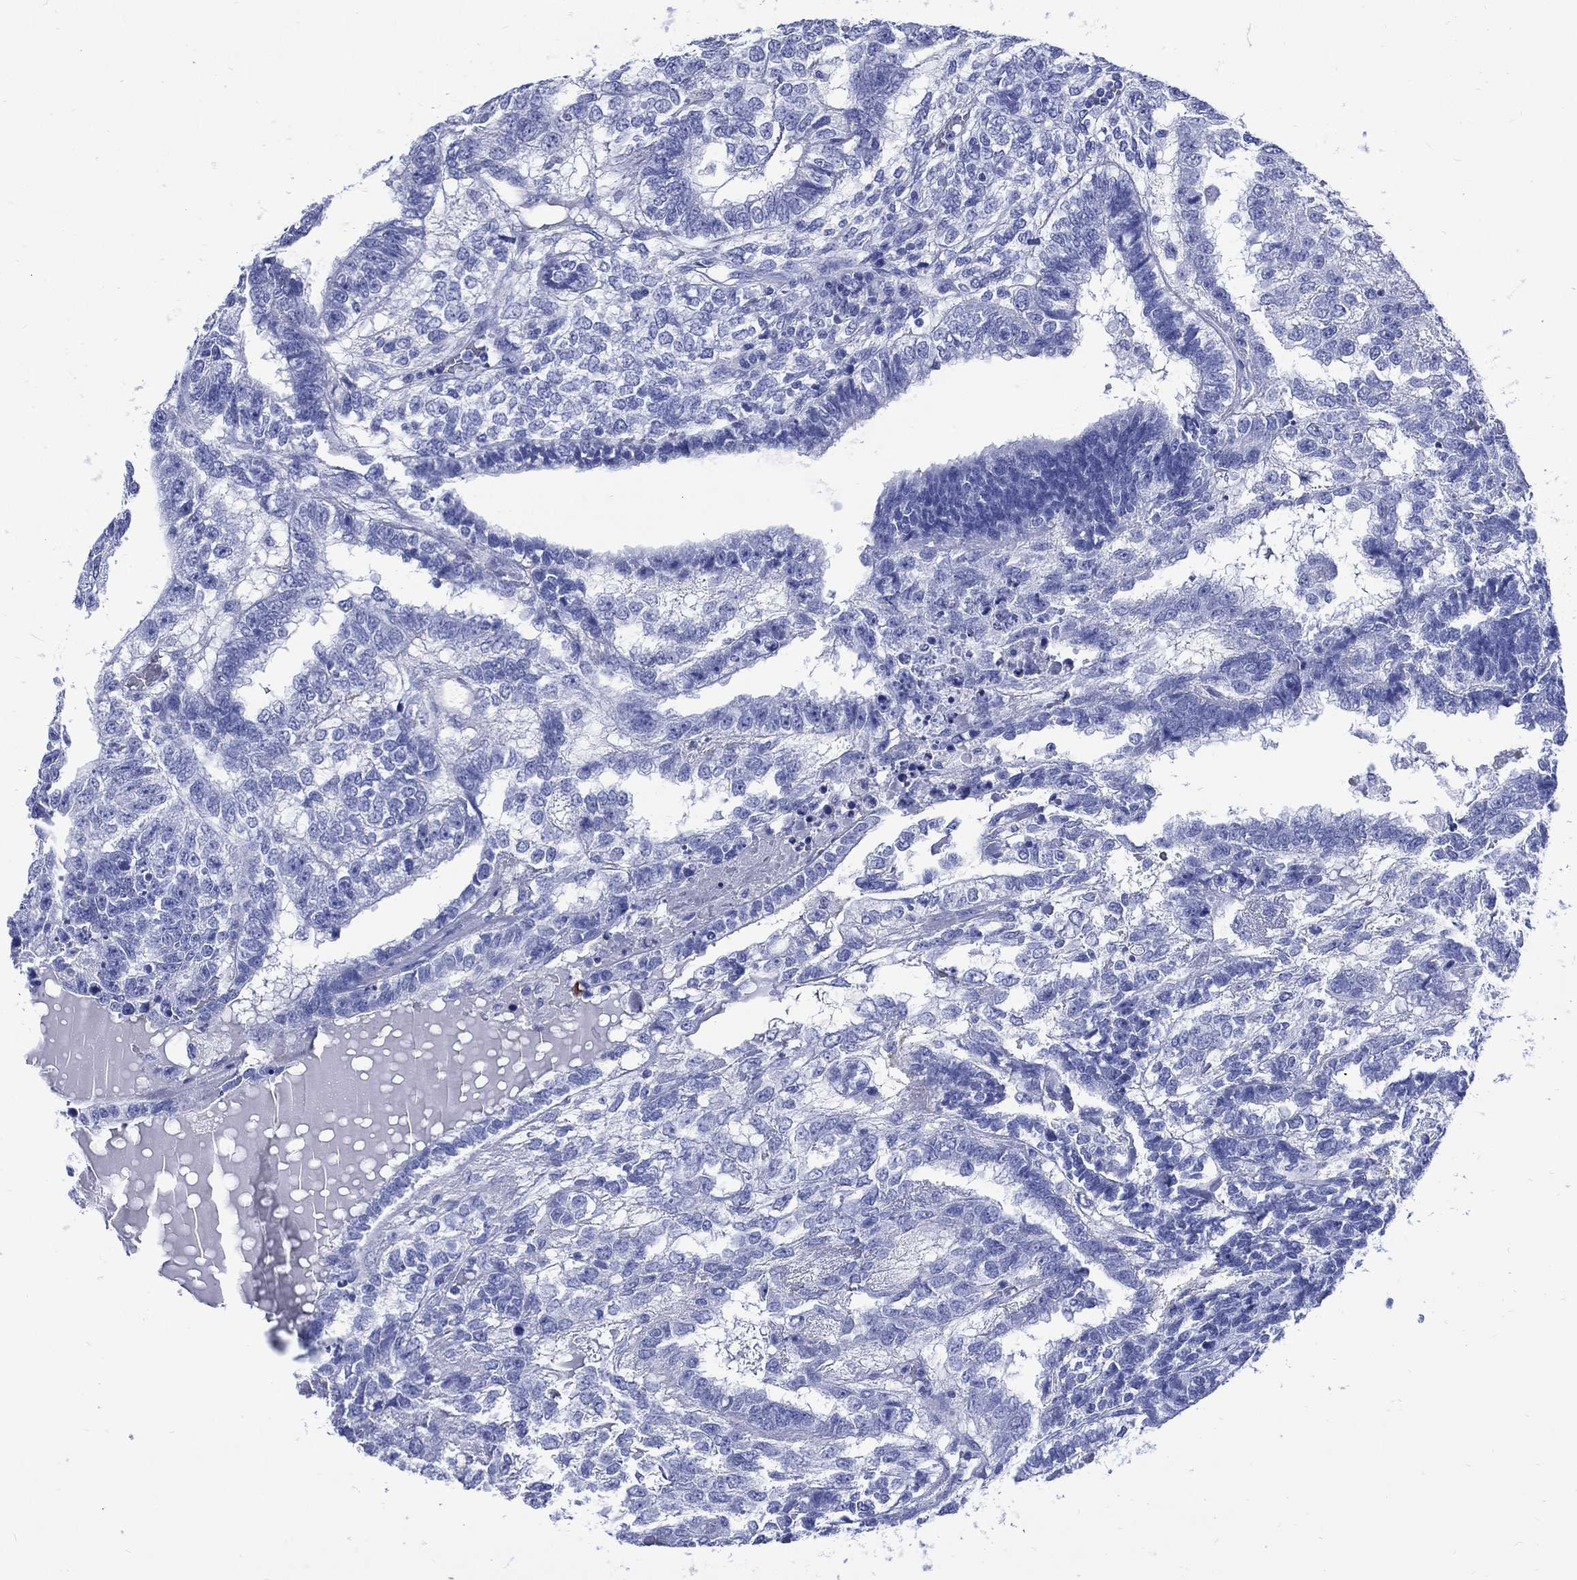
{"staining": {"intensity": "negative", "quantity": "none", "location": "none"}, "tissue": "testis cancer", "cell_type": "Tumor cells", "image_type": "cancer", "snomed": [{"axis": "morphology", "description": "Seminoma, NOS"}, {"axis": "morphology", "description": "Carcinoma, Embryonal, NOS"}, {"axis": "topography", "description": "Testis"}], "caption": "DAB immunohistochemical staining of testis cancer reveals no significant expression in tumor cells. (Stains: DAB (3,3'-diaminobenzidine) IHC with hematoxylin counter stain, Microscopy: brightfield microscopy at high magnification).", "gene": "SHCBP1L", "patient": {"sex": "male", "age": 41}}